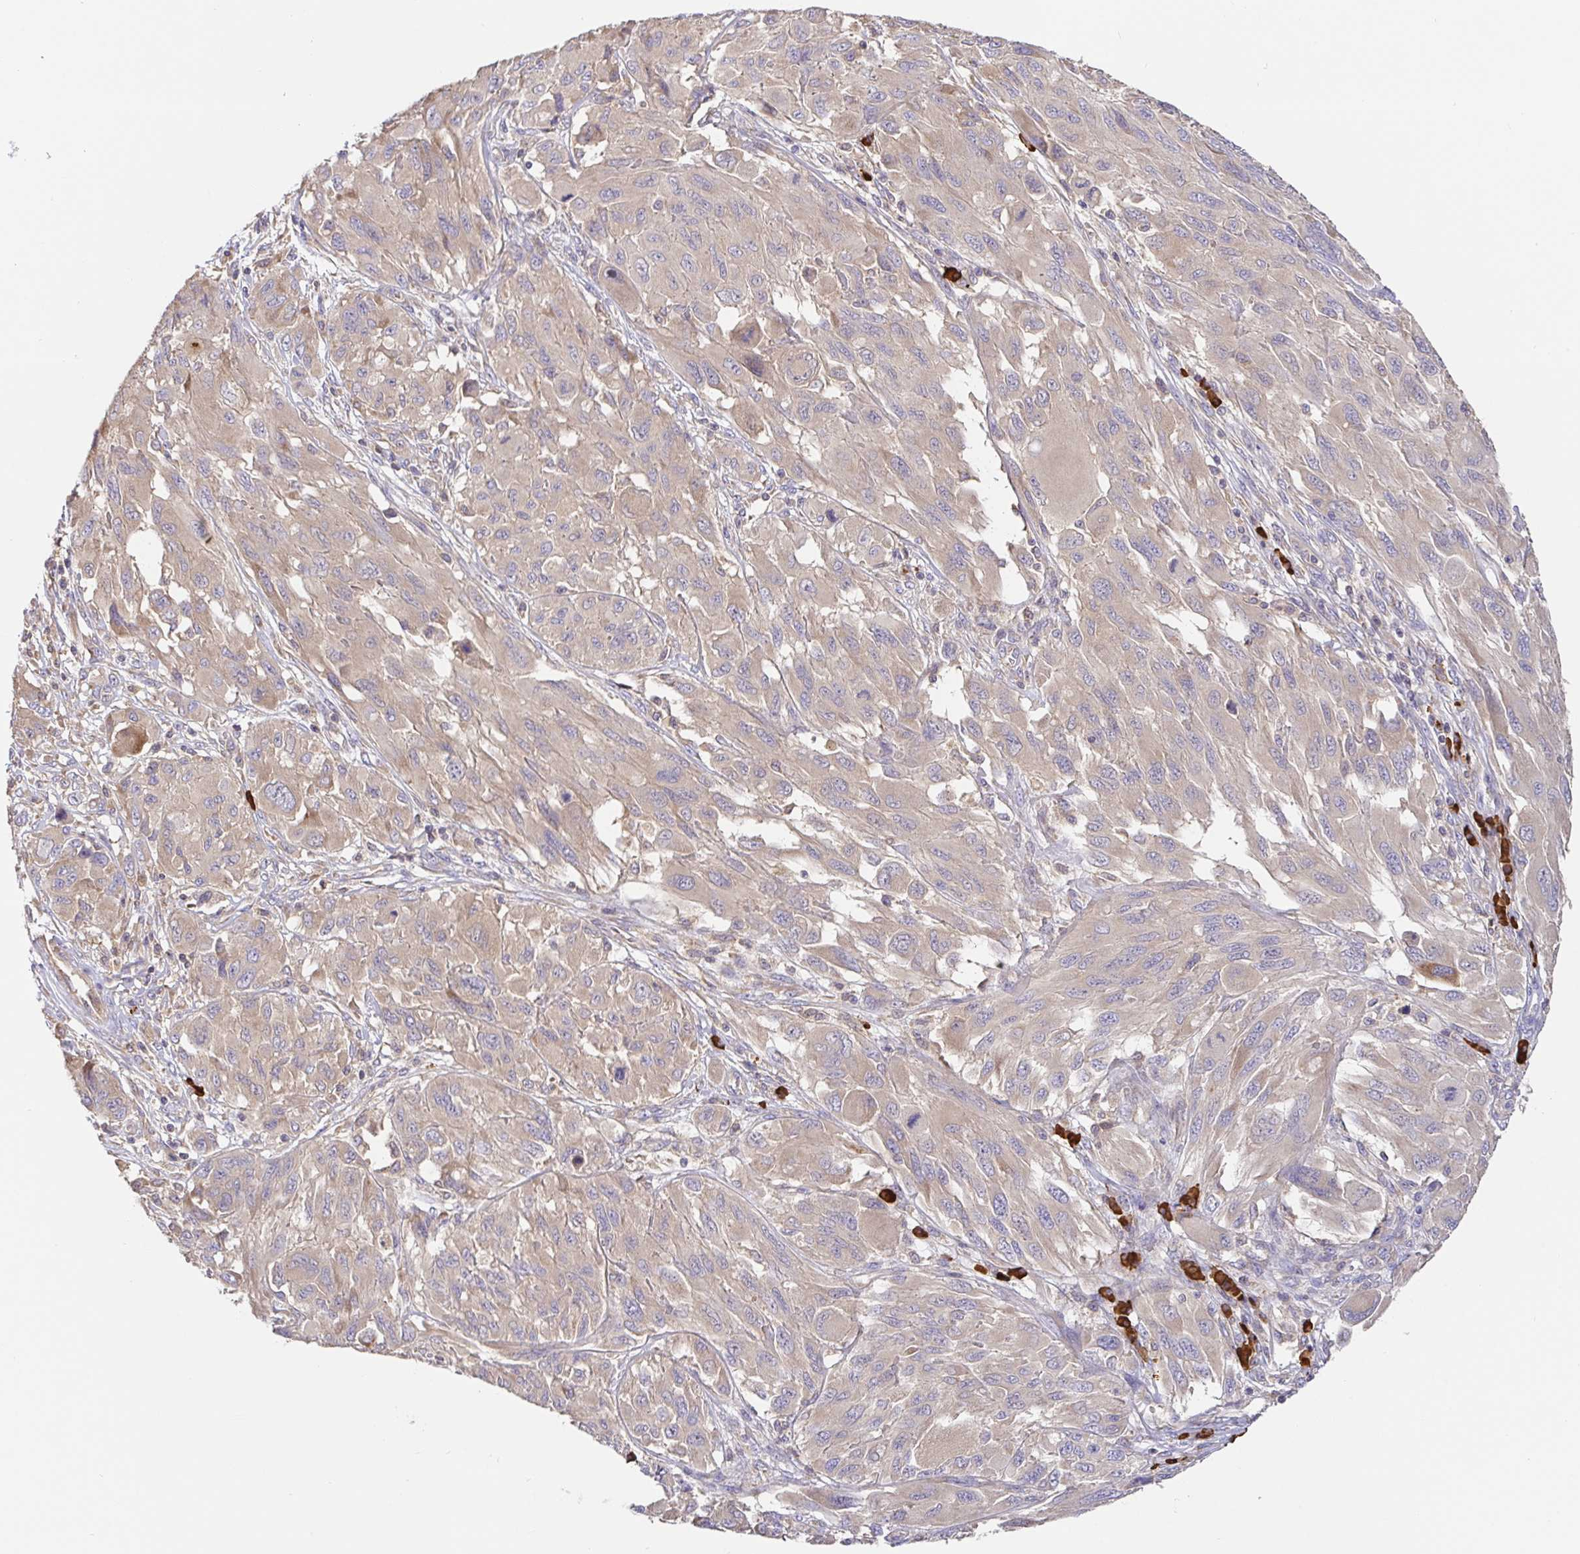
{"staining": {"intensity": "weak", "quantity": "25%-75%", "location": "cytoplasmic/membranous"}, "tissue": "melanoma", "cell_type": "Tumor cells", "image_type": "cancer", "snomed": [{"axis": "morphology", "description": "Malignant melanoma, NOS"}, {"axis": "topography", "description": "Skin"}], "caption": "IHC of melanoma demonstrates low levels of weak cytoplasmic/membranous positivity in about 25%-75% of tumor cells.", "gene": "HAGH", "patient": {"sex": "female", "age": 91}}